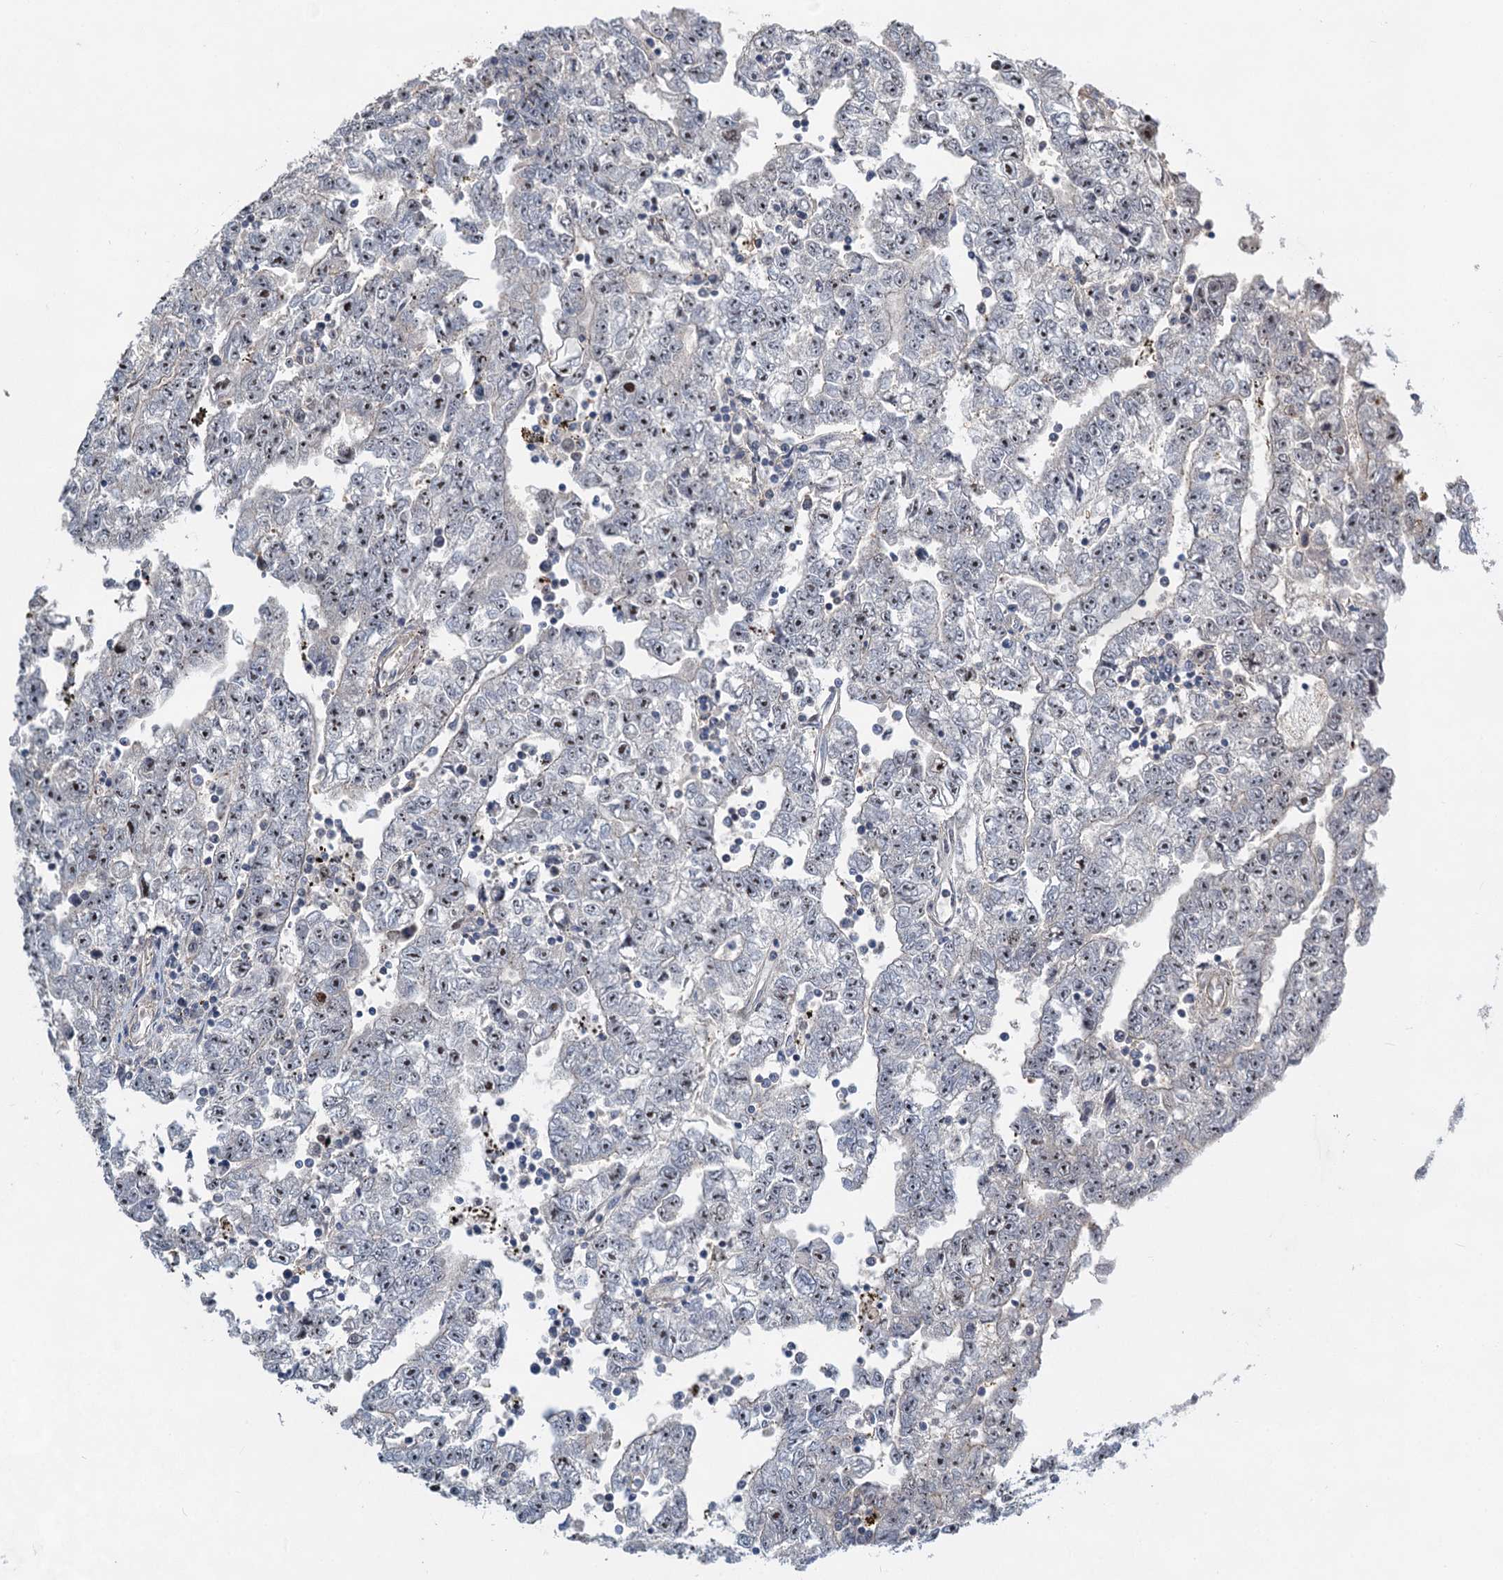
{"staining": {"intensity": "negative", "quantity": "none", "location": "none"}, "tissue": "testis cancer", "cell_type": "Tumor cells", "image_type": "cancer", "snomed": [{"axis": "morphology", "description": "Carcinoma, Embryonal, NOS"}, {"axis": "topography", "description": "Testis"}], "caption": "Immunohistochemistry (IHC) of testis cancer displays no positivity in tumor cells.", "gene": "GPBP1", "patient": {"sex": "male", "age": 25}}